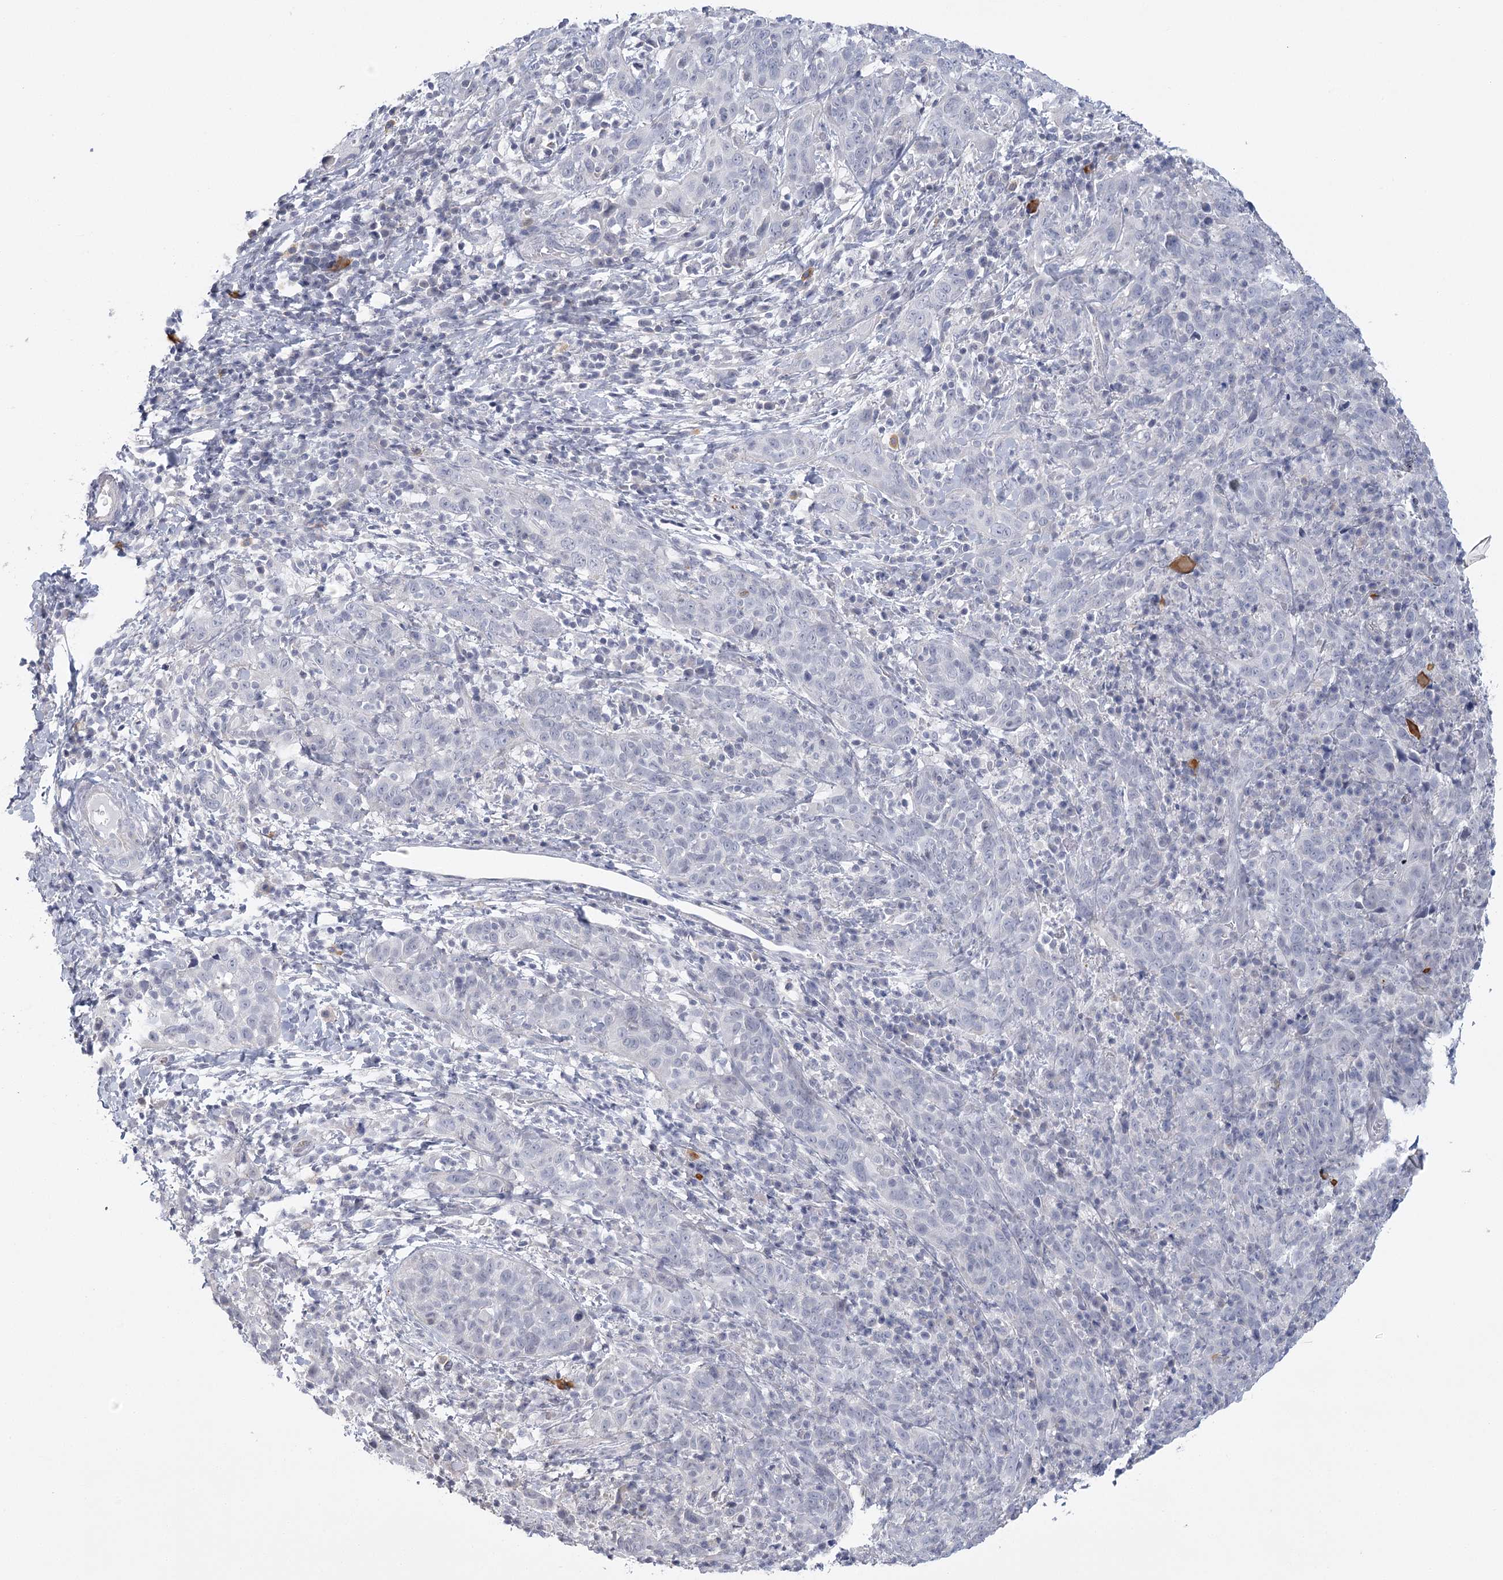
{"staining": {"intensity": "negative", "quantity": "none", "location": "none"}, "tissue": "cervical cancer", "cell_type": "Tumor cells", "image_type": "cancer", "snomed": [{"axis": "morphology", "description": "Squamous cell carcinoma, NOS"}, {"axis": "topography", "description": "Cervix"}], "caption": "Tumor cells are negative for brown protein staining in cervical cancer (squamous cell carcinoma).", "gene": "FAM76B", "patient": {"sex": "female", "age": 46}}